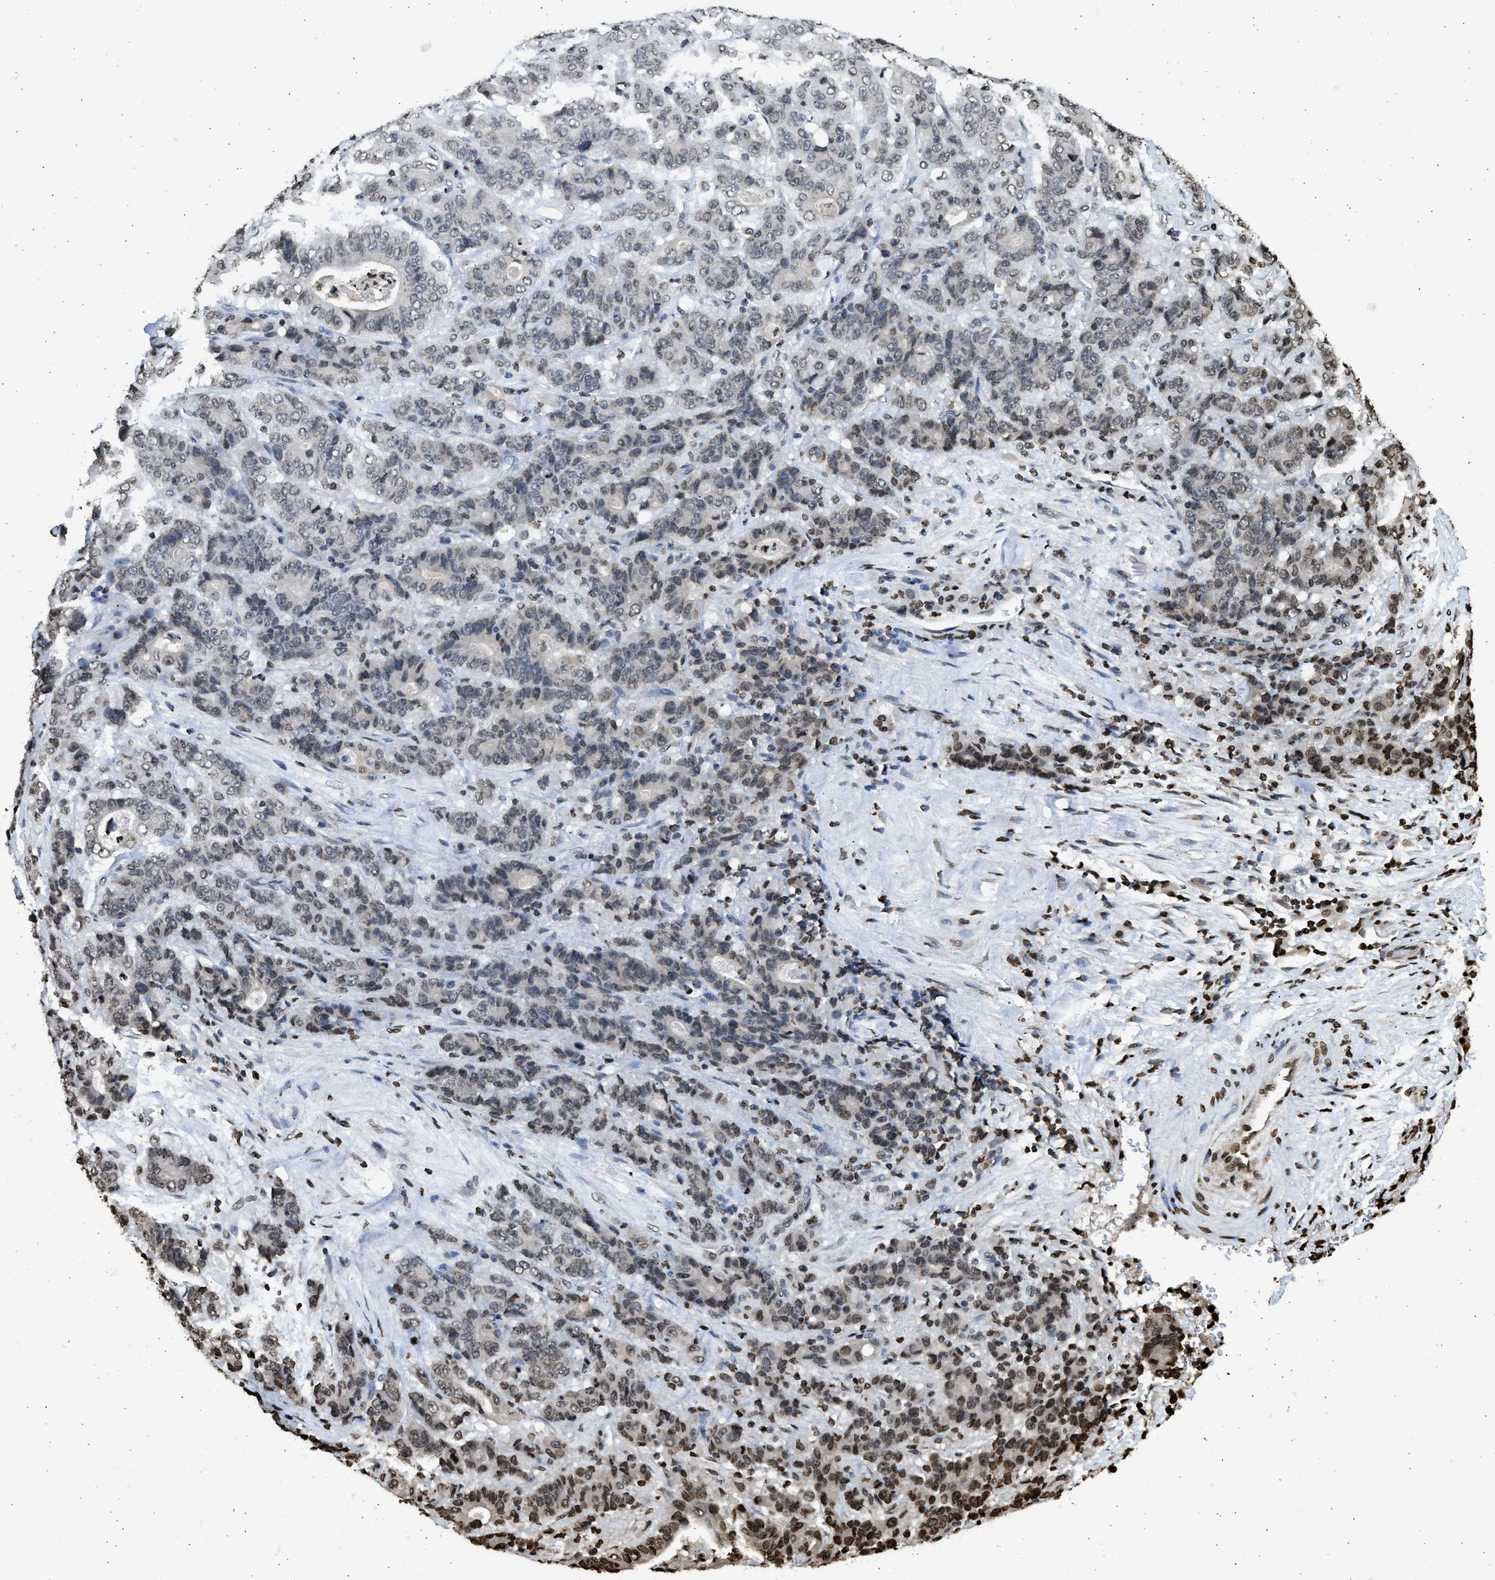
{"staining": {"intensity": "weak", "quantity": "25%-75%", "location": "nuclear"}, "tissue": "stomach cancer", "cell_type": "Tumor cells", "image_type": "cancer", "snomed": [{"axis": "morphology", "description": "Adenocarcinoma, NOS"}, {"axis": "topography", "description": "Stomach"}], "caption": "Weak nuclear protein positivity is seen in about 25%-75% of tumor cells in stomach adenocarcinoma.", "gene": "RRAGC", "patient": {"sex": "female", "age": 73}}